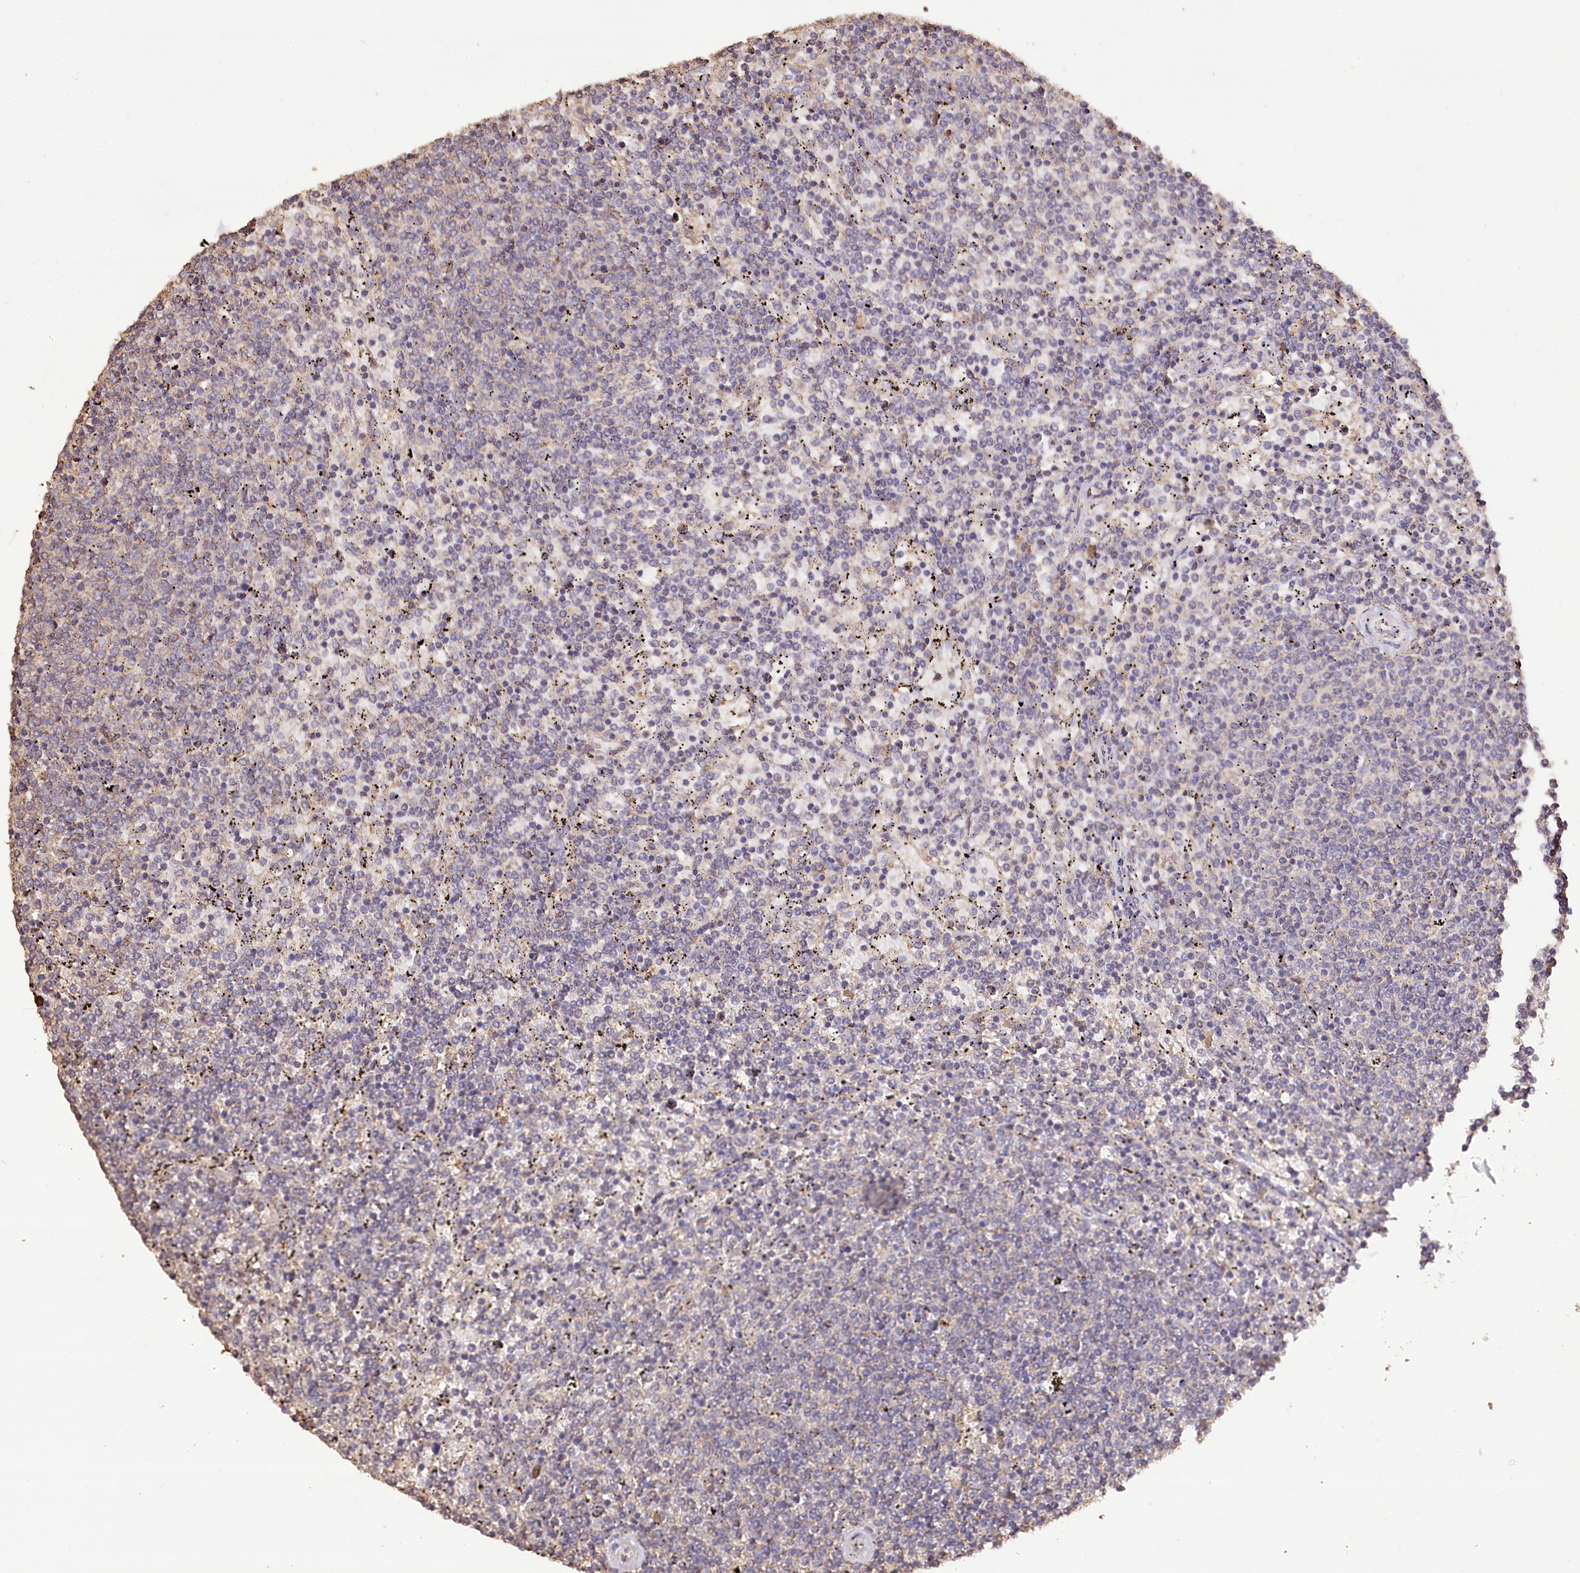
{"staining": {"intensity": "negative", "quantity": "none", "location": "none"}, "tissue": "lymphoma", "cell_type": "Tumor cells", "image_type": "cancer", "snomed": [{"axis": "morphology", "description": "Malignant lymphoma, non-Hodgkin's type, Low grade"}, {"axis": "topography", "description": "Spleen"}], "caption": "Malignant lymphoma, non-Hodgkin's type (low-grade) was stained to show a protein in brown. There is no significant expression in tumor cells.", "gene": "IREB2", "patient": {"sex": "female", "age": 50}}